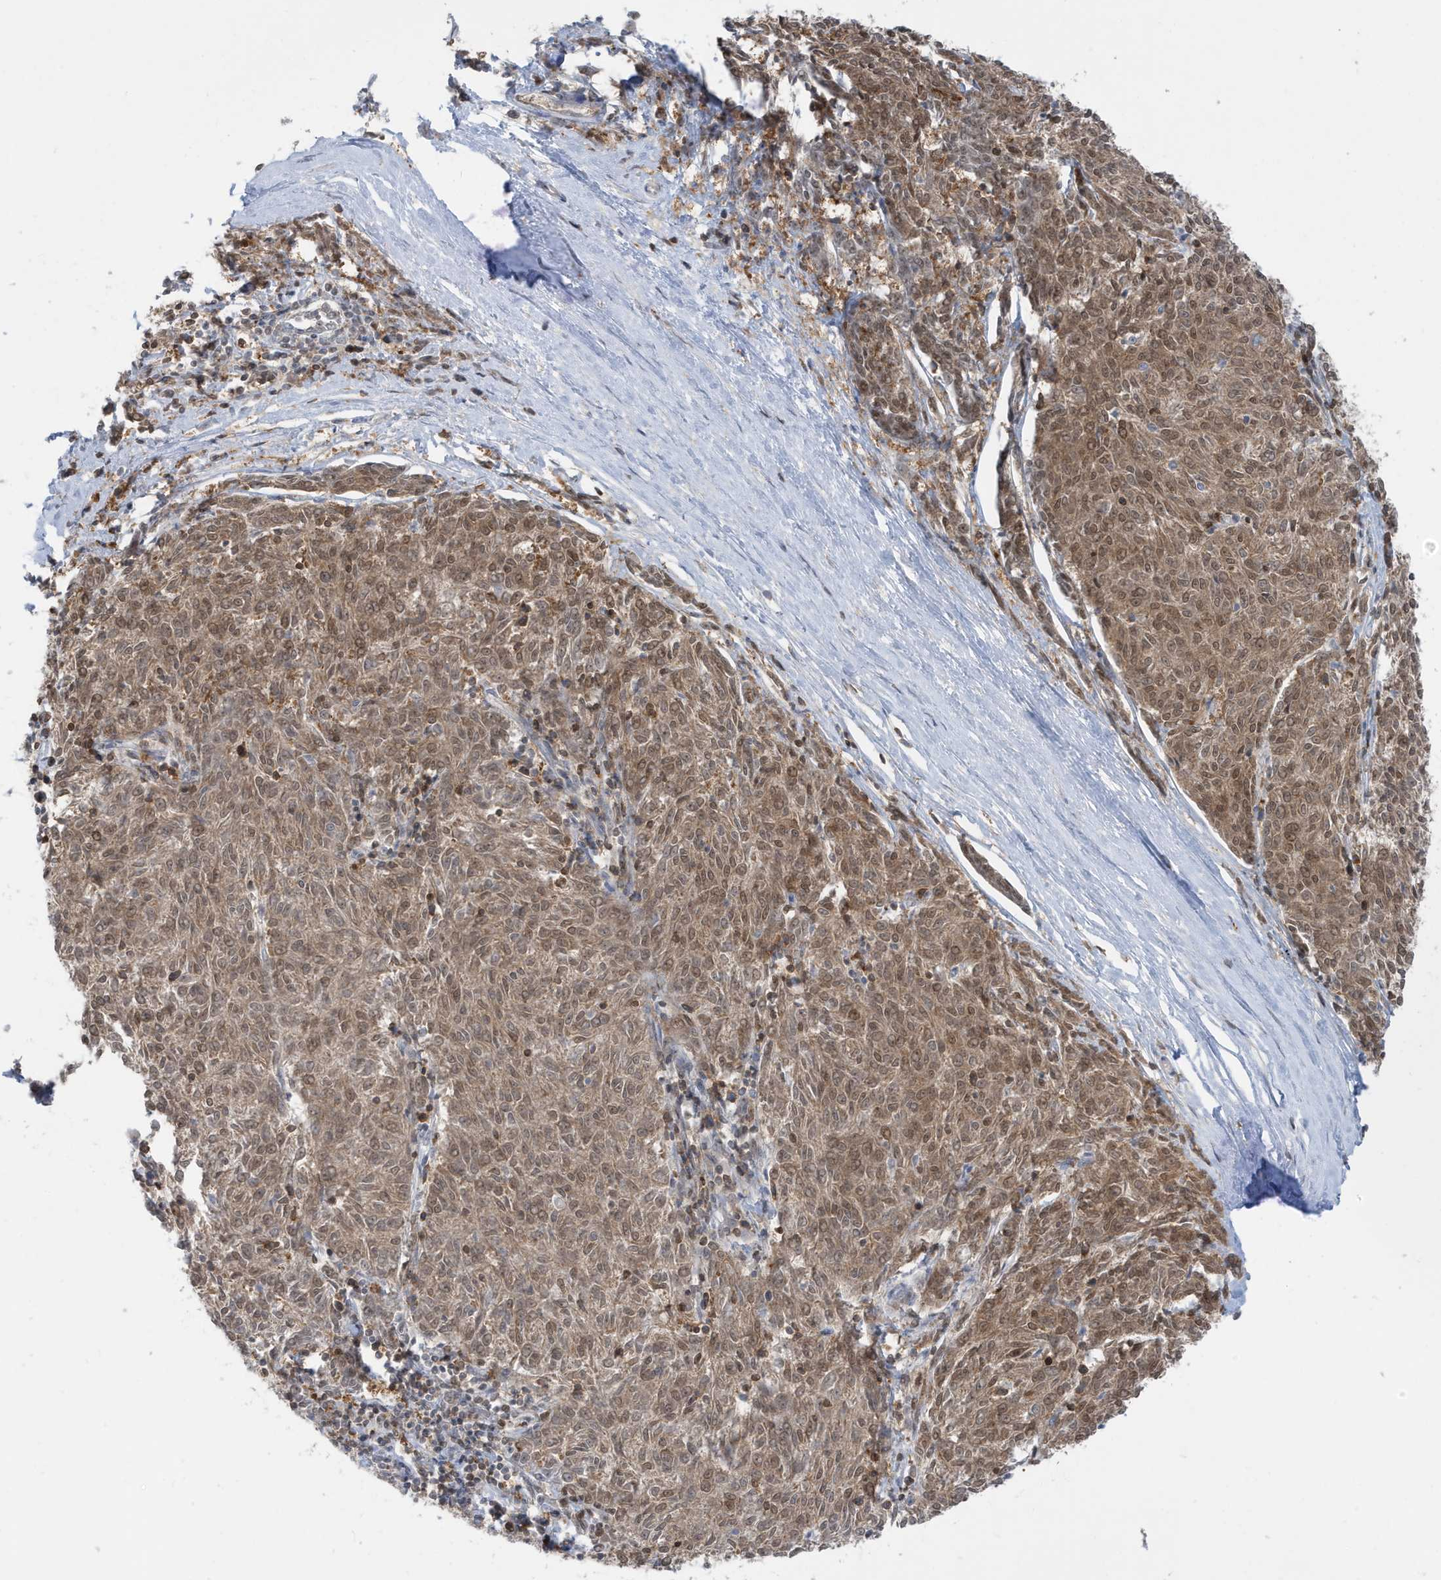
{"staining": {"intensity": "moderate", "quantity": ">75%", "location": "cytoplasmic/membranous,nuclear"}, "tissue": "melanoma", "cell_type": "Tumor cells", "image_type": "cancer", "snomed": [{"axis": "morphology", "description": "Malignant melanoma, NOS"}, {"axis": "topography", "description": "Skin"}], "caption": "High-magnification brightfield microscopy of melanoma stained with DAB (3,3'-diaminobenzidine) (brown) and counterstained with hematoxylin (blue). tumor cells exhibit moderate cytoplasmic/membranous and nuclear positivity is present in about>75% of cells.", "gene": "OGA", "patient": {"sex": "female", "age": 72}}